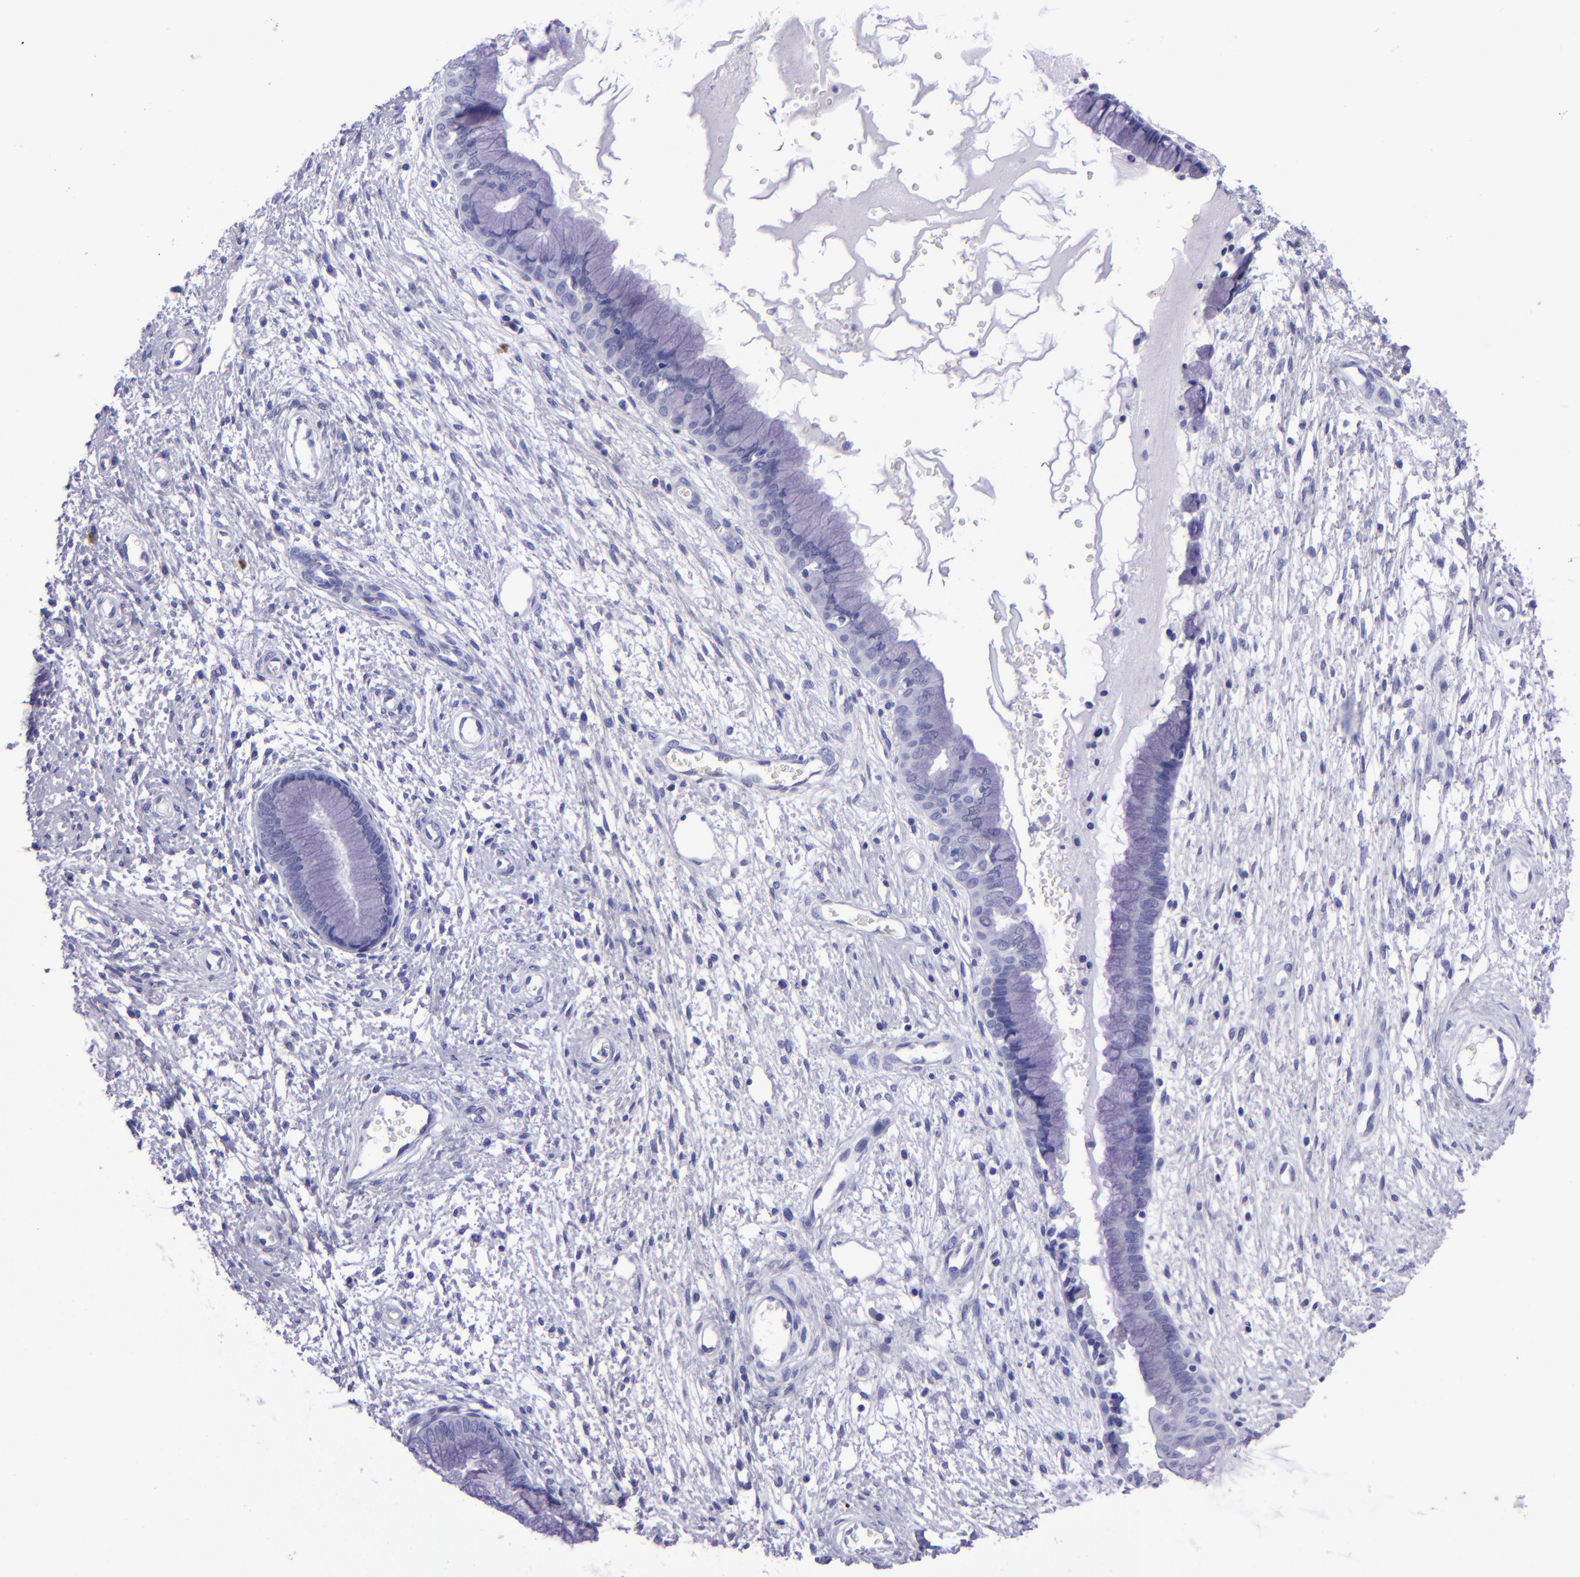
{"staining": {"intensity": "negative", "quantity": "none", "location": "none"}, "tissue": "cervix", "cell_type": "Glandular cells", "image_type": "normal", "snomed": [{"axis": "morphology", "description": "Normal tissue, NOS"}, {"axis": "topography", "description": "Cervix"}], "caption": "Immunohistochemistry (IHC) of normal cervix displays no staining in glandular cells. The staining was performed using DAB (3,3'-diaminobenzidine) to visualize the protein expression in brown, while the nuclei were stained in blue with hematoxylin (Magnification: 20x).", "gene": "TYRP1", "patient": {"sex": "female", "age": 55}}